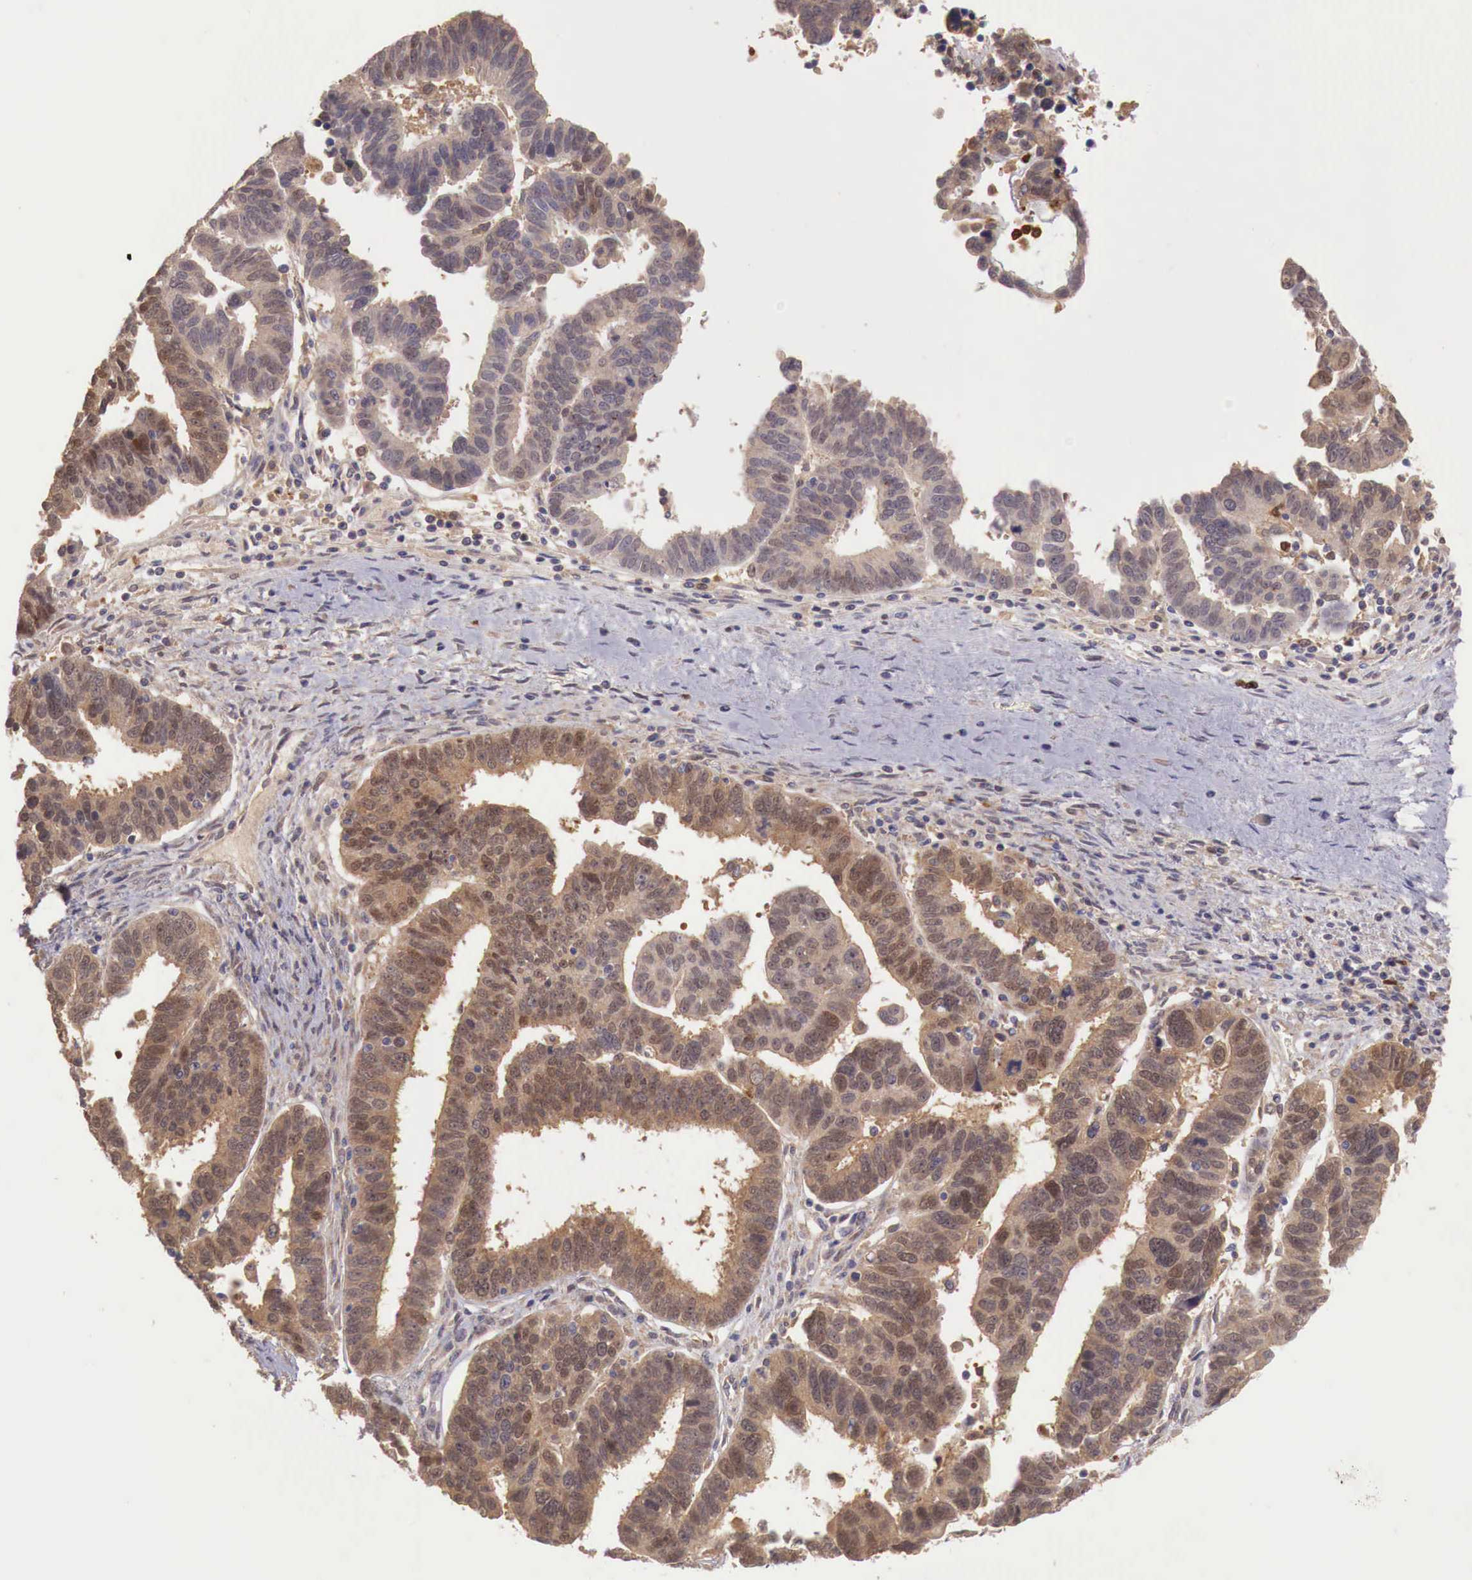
{"staining": {"intensity": "moderate", "quantity": ">75%", "location": "cytoplasmic/membranous"}, "tissue": "ovarian cancer", "cell_type": "Tumor cells", "image_type": "cancer", "snomed": [{"axis": "morphology", "description": "Carcinoma, endometroid"}, {"axis": "morphology", "description": "Cystadenocarcinoma, serous, NOS"}, {"axis": "topography", "description": "Ovary"}], "caption": "Immunohistochemical staining of human ovarian serous cystadenocarcinoma shows medium levels of moderate cytoplasmic/membranous protein expression in approximately >75% of tumor cells.", "gene": "GAB2", "patient": {"sex": "female", "age": 45}}